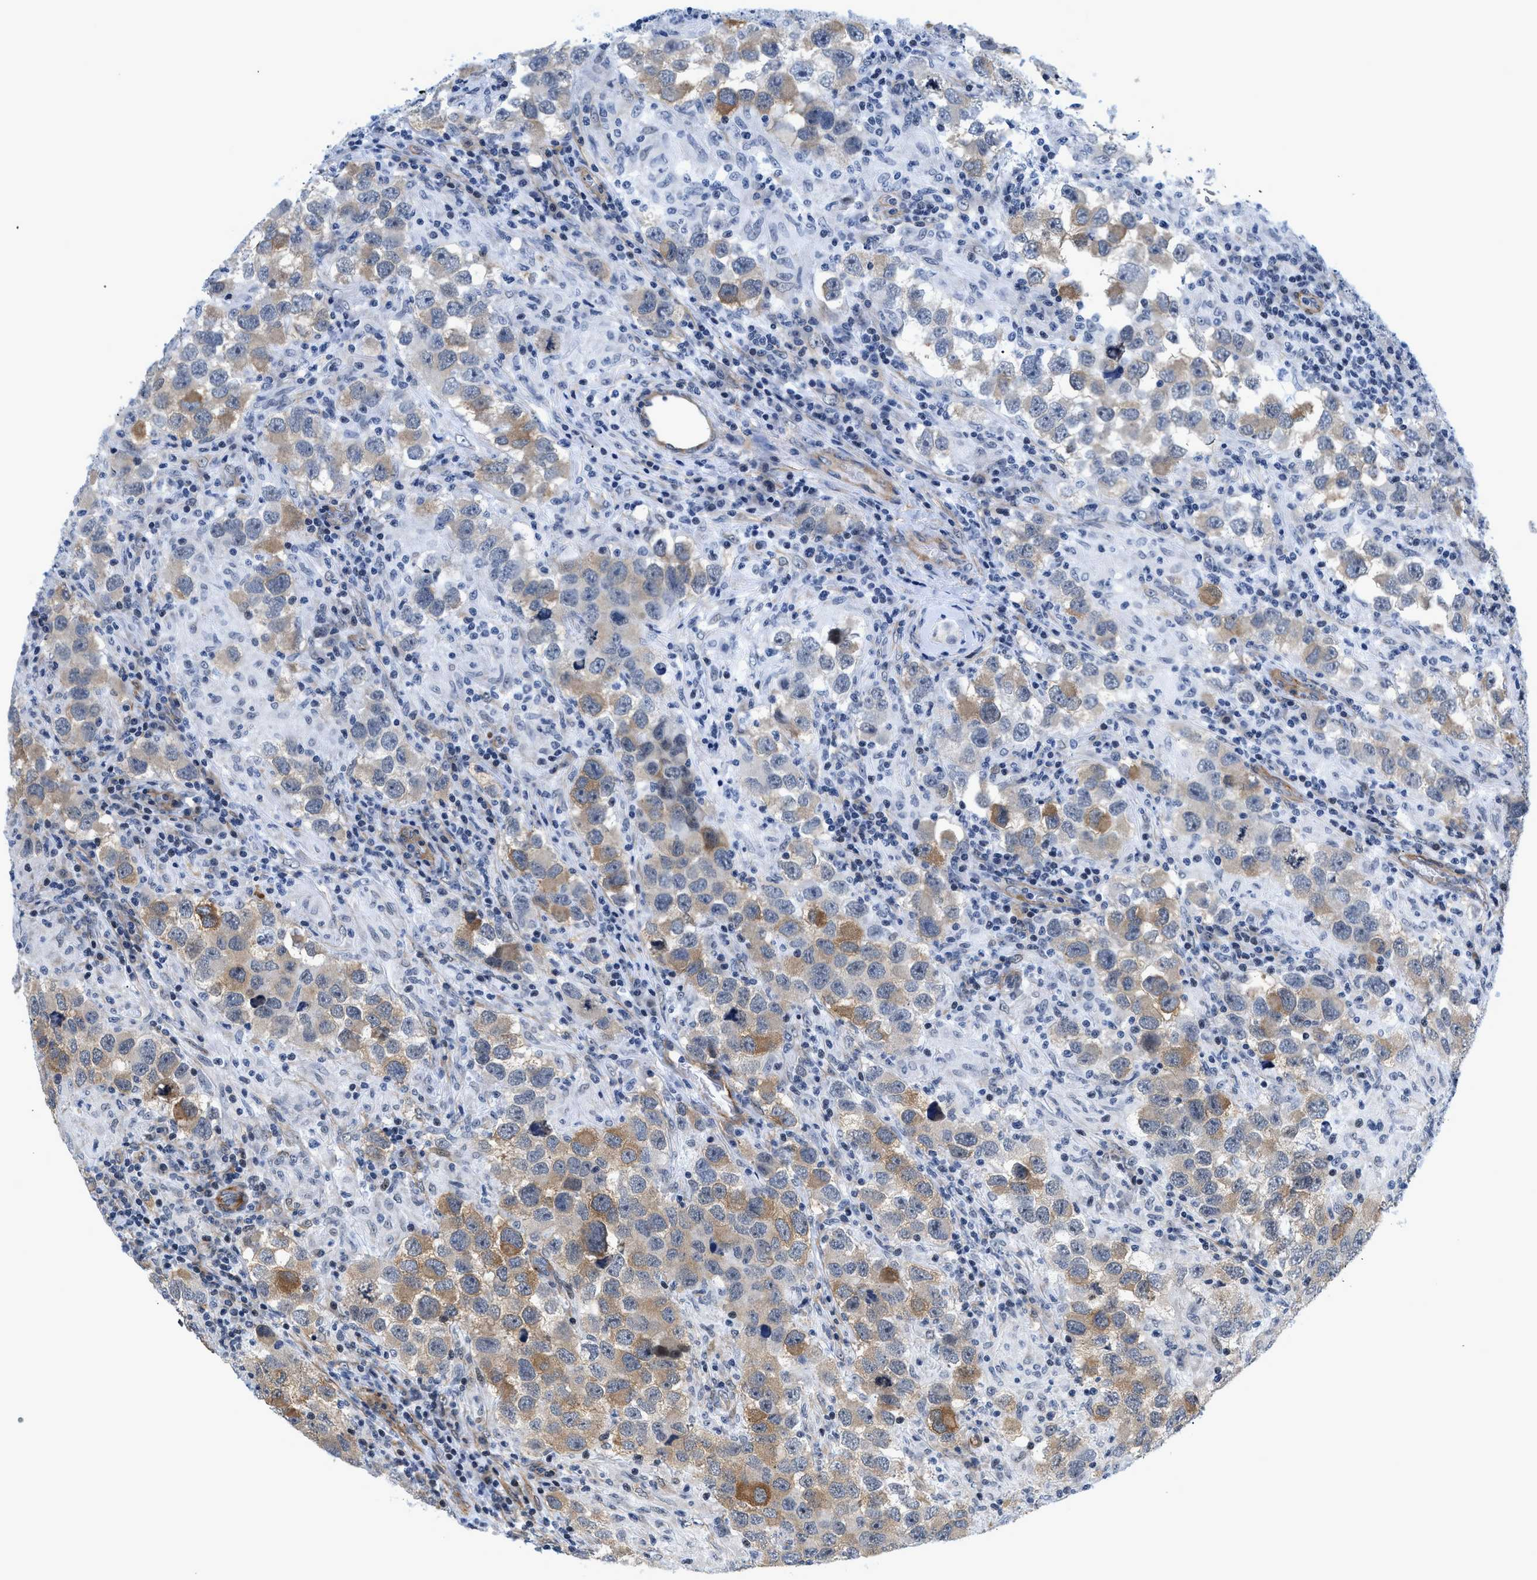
{"staining": {"intensity": "moderate", "quantity": "25%-75%", "location": "cytoplasmic/membranous"}, "tissue": "testis cancer", "cell_type": "Tumor cells", "image_type": "cancer", "snomed": [{"axis": "morphology", "description": "Carcinoma, Embryonal, NOS"}, {"axis": "topography", "description": "Testis"}], "caption": "The photomicrograph demonstrates staining of embryonal carcinoma (testis), revealing moderate cytoplasmic/membranous protein positivity (brown color) within tumor cells.", "gene": "GPRASP2", "patient": {"sex": "male", "age": 21}}